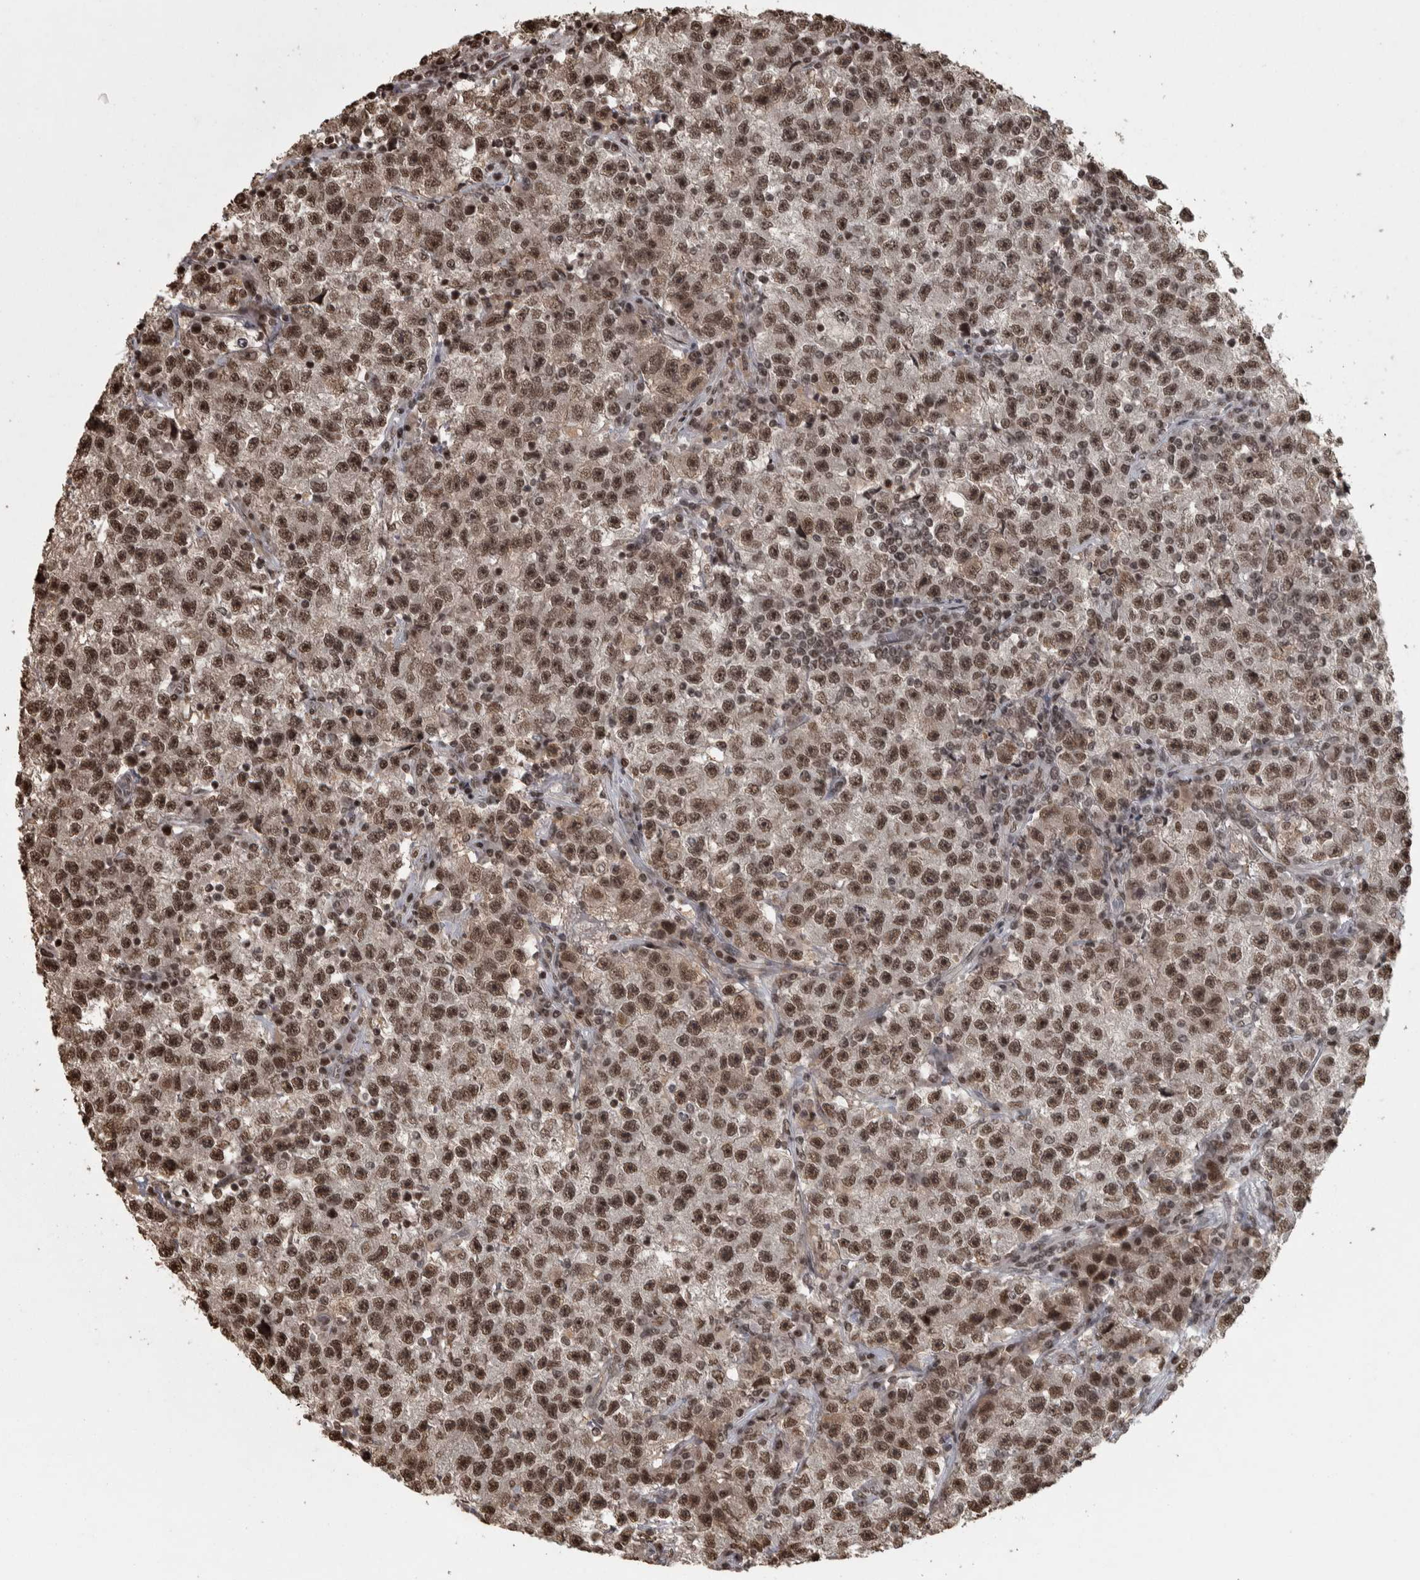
{"staining": {"intensity": "strong", "quantity": ">75%", "location": "nuclear"}, "tissue": "testis cancer", "cell_type": "Tumor cells", "image_type": "cancer", "snomed": [{"axis": "morphology", "description": "Seminoma, NOS"}, {"axis": "topography", "description": "Testis"}], "caption": "The immunohistochemical stain shows strong nuclear staining in tumor cells of testis cancer tissue.", "gene": "ZFHX4", "patient": {"sex": "male", "age": 22}}